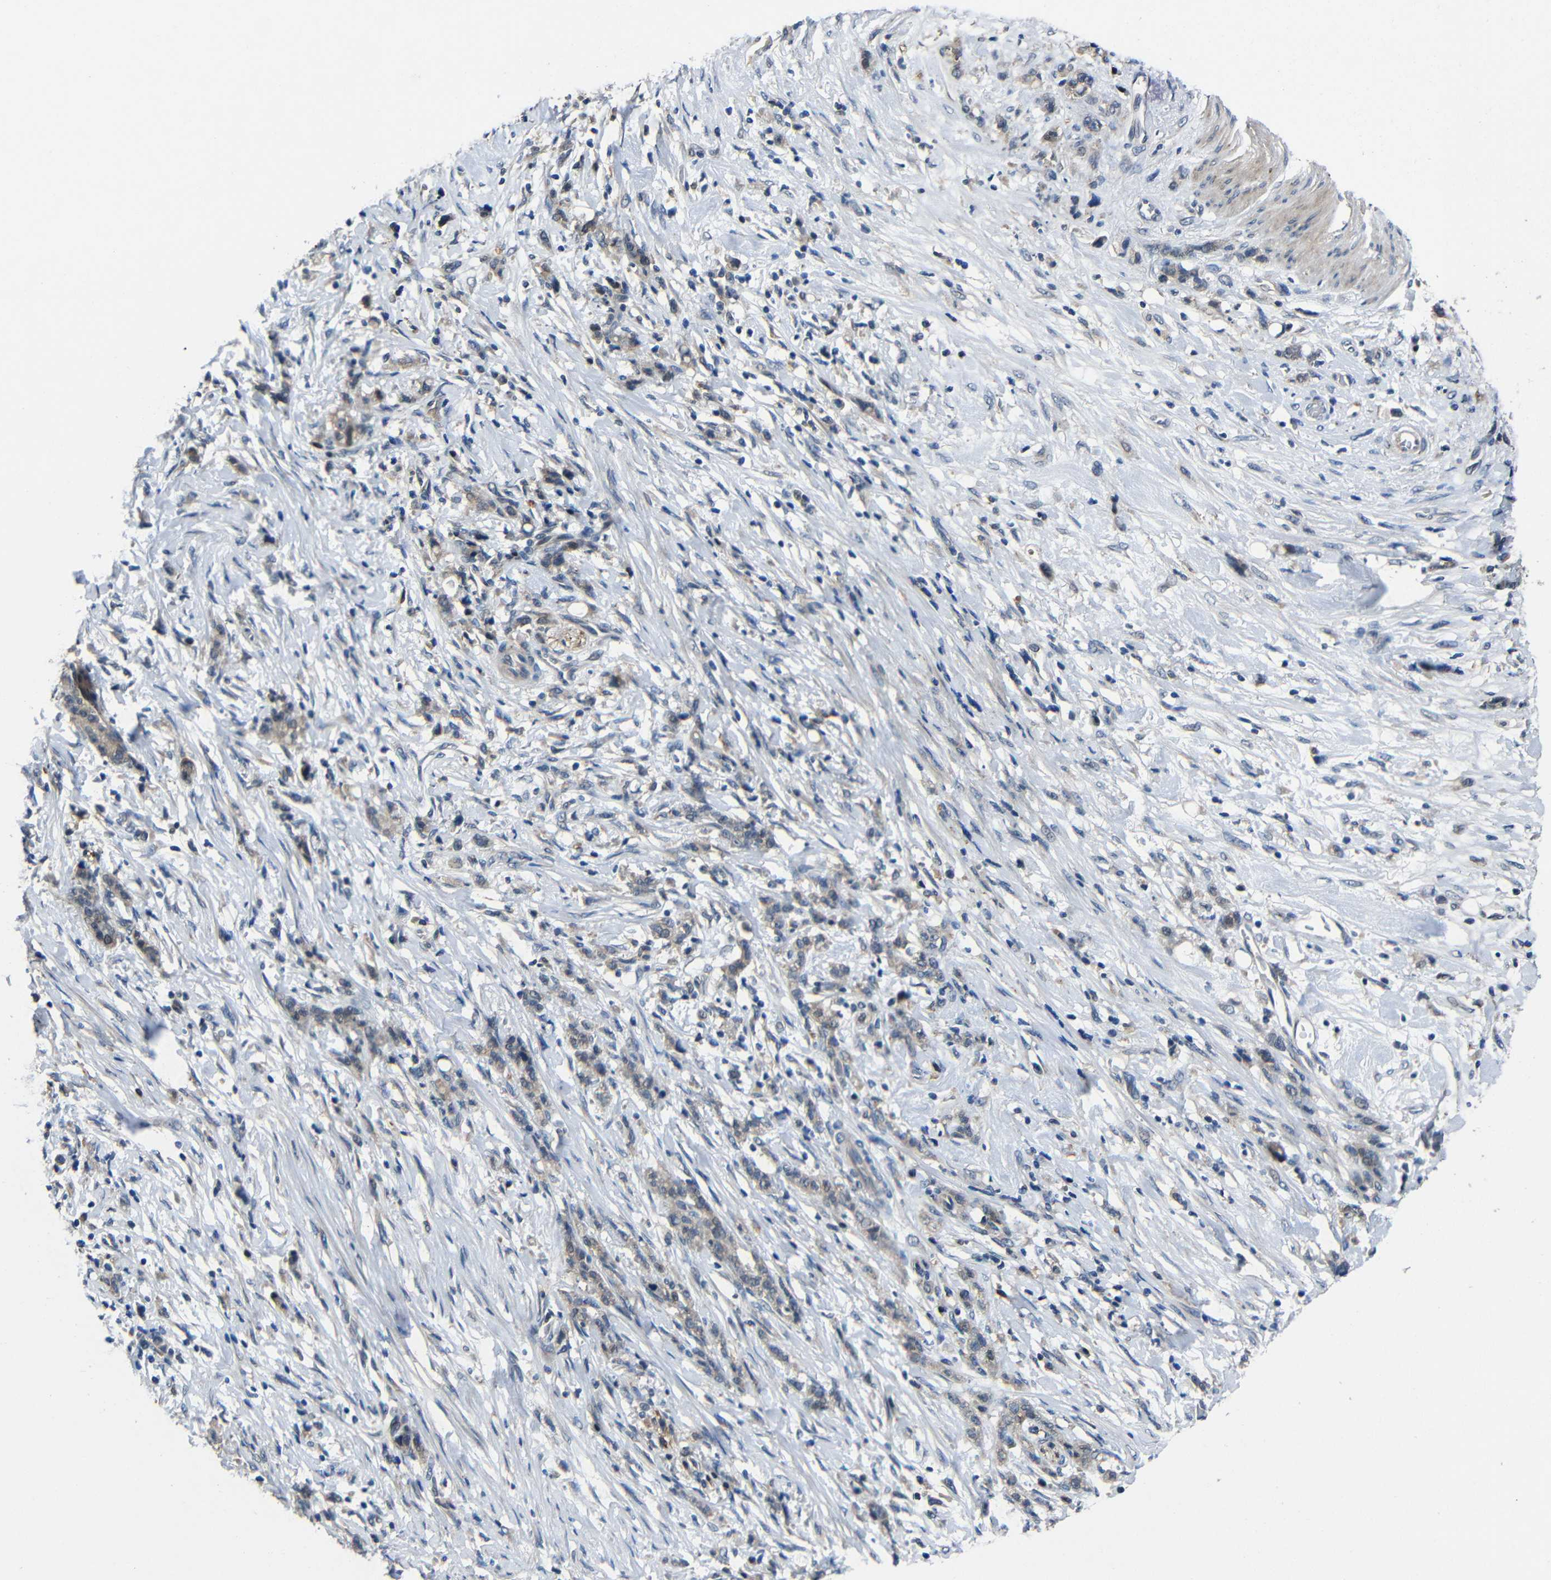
{"staining": {"intensity": "weak", "quantity": ">75%", "location": "cytoplasmic/membranous"}, "tissue": "stomach cancer", "cell_type": "Tumor cells", "image_type": "cancer", "snomed": [{"axis": "morphology", "description": "Adenocarcinoma, NOS"}, {"axis": "topography", "description": "Stomach, lower"}], "caption": "Stomach cancer (adenocarcinoma) stained for a protein displays weak cytoplasmic/membranous positivity in tumor cells.", "gene": "C6orf89", "patient": {"sex": "male", "age": 88}}